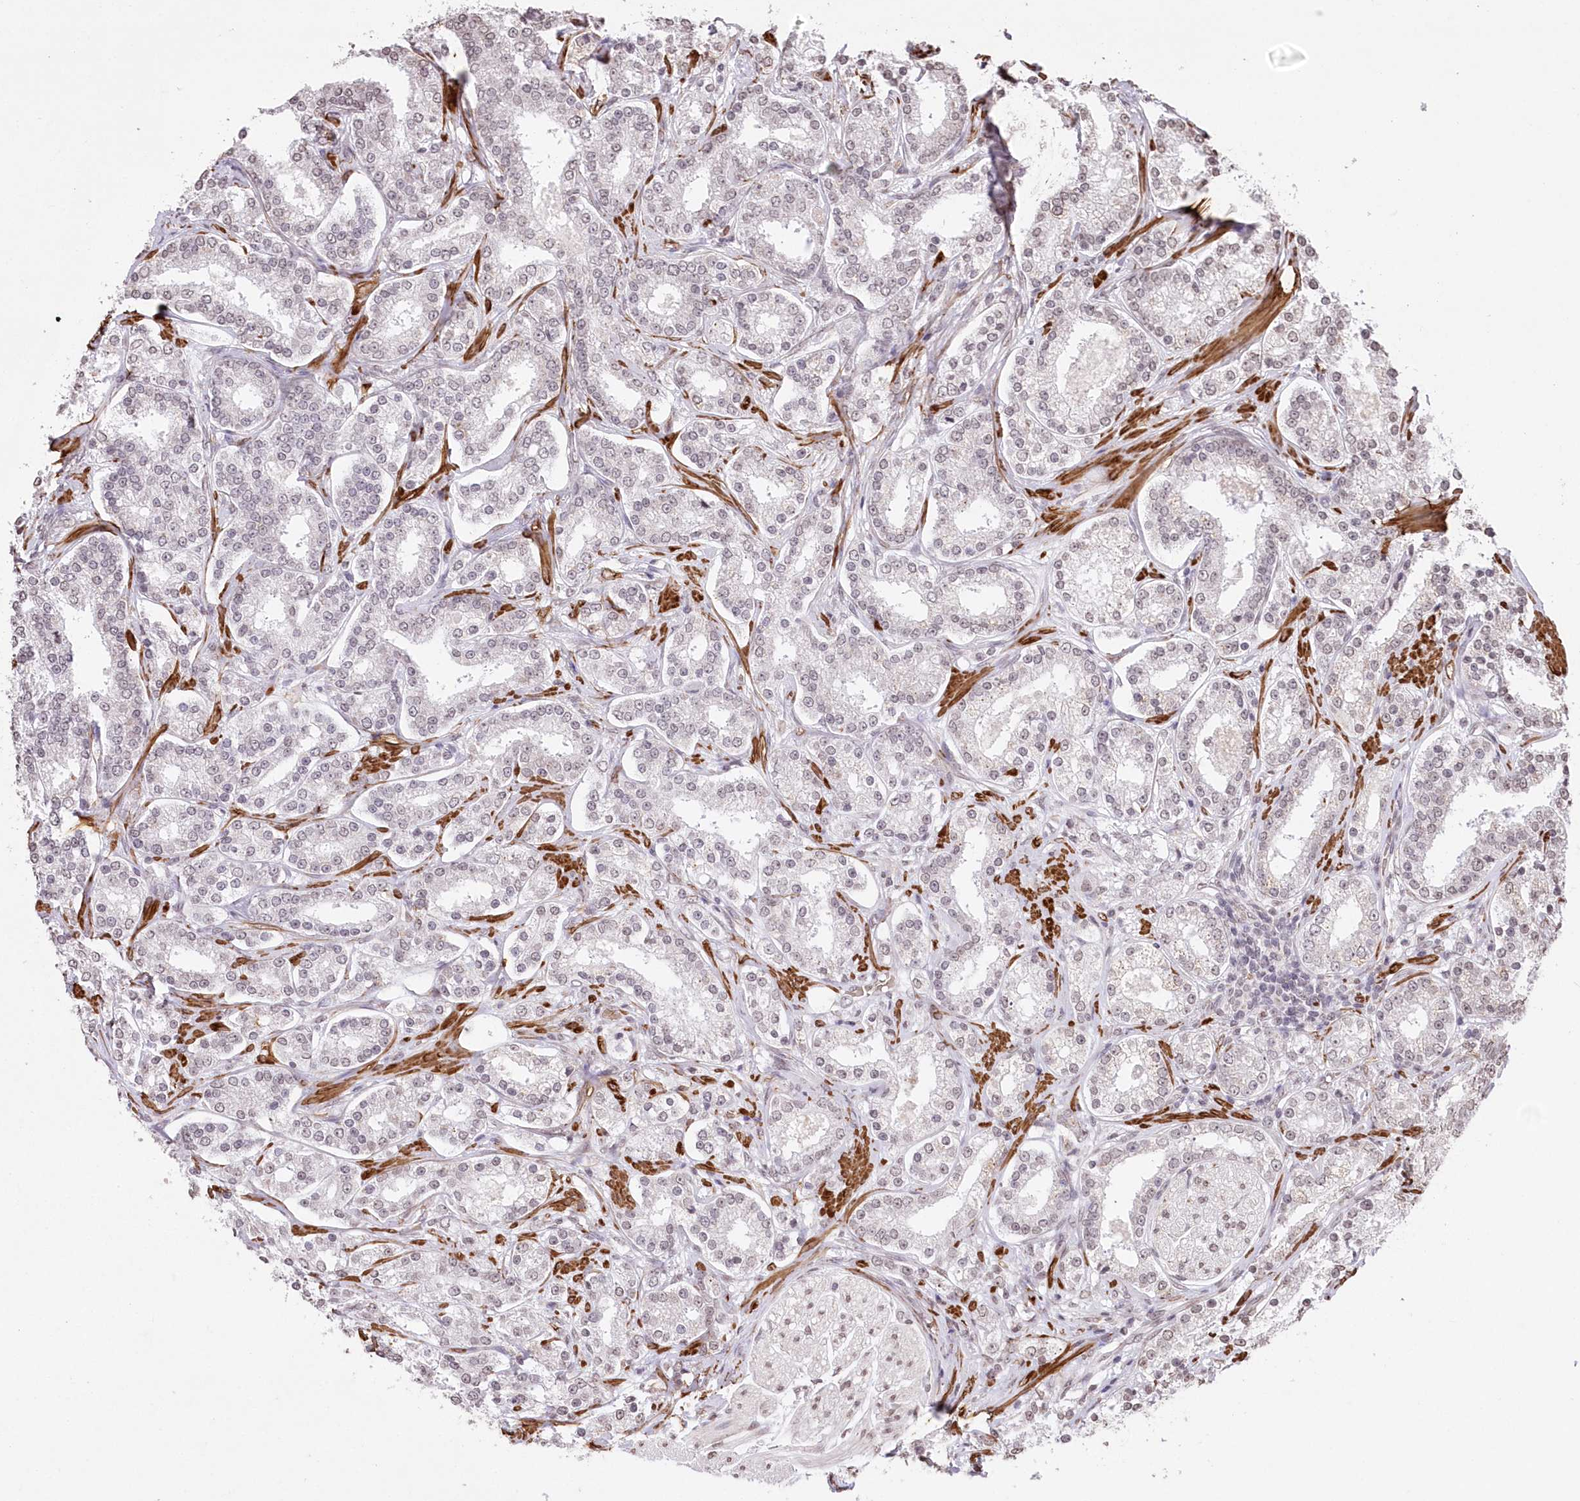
{"staining": {"intensity": "negative", "quantity": "none", "location": "none"}, "tissue": "prostate cancer", "cell_type": "Tumor cells", "image_type": "cancer", "snomed": [{"axis": "morphology", "description": "Normal tissue, NOS"}, {"axis": "morphology", "description": "Adenocarcinoma, High grade"}, {"axis": "topography", "description": "Prostate"}], "caption": "Adenocarcinoma (high-grade) (prostate) stained for a protein using IHC exhibits no staining tumor cells.", "gene": "RBM27", "patient": {"sex": "male", "age": 83}}